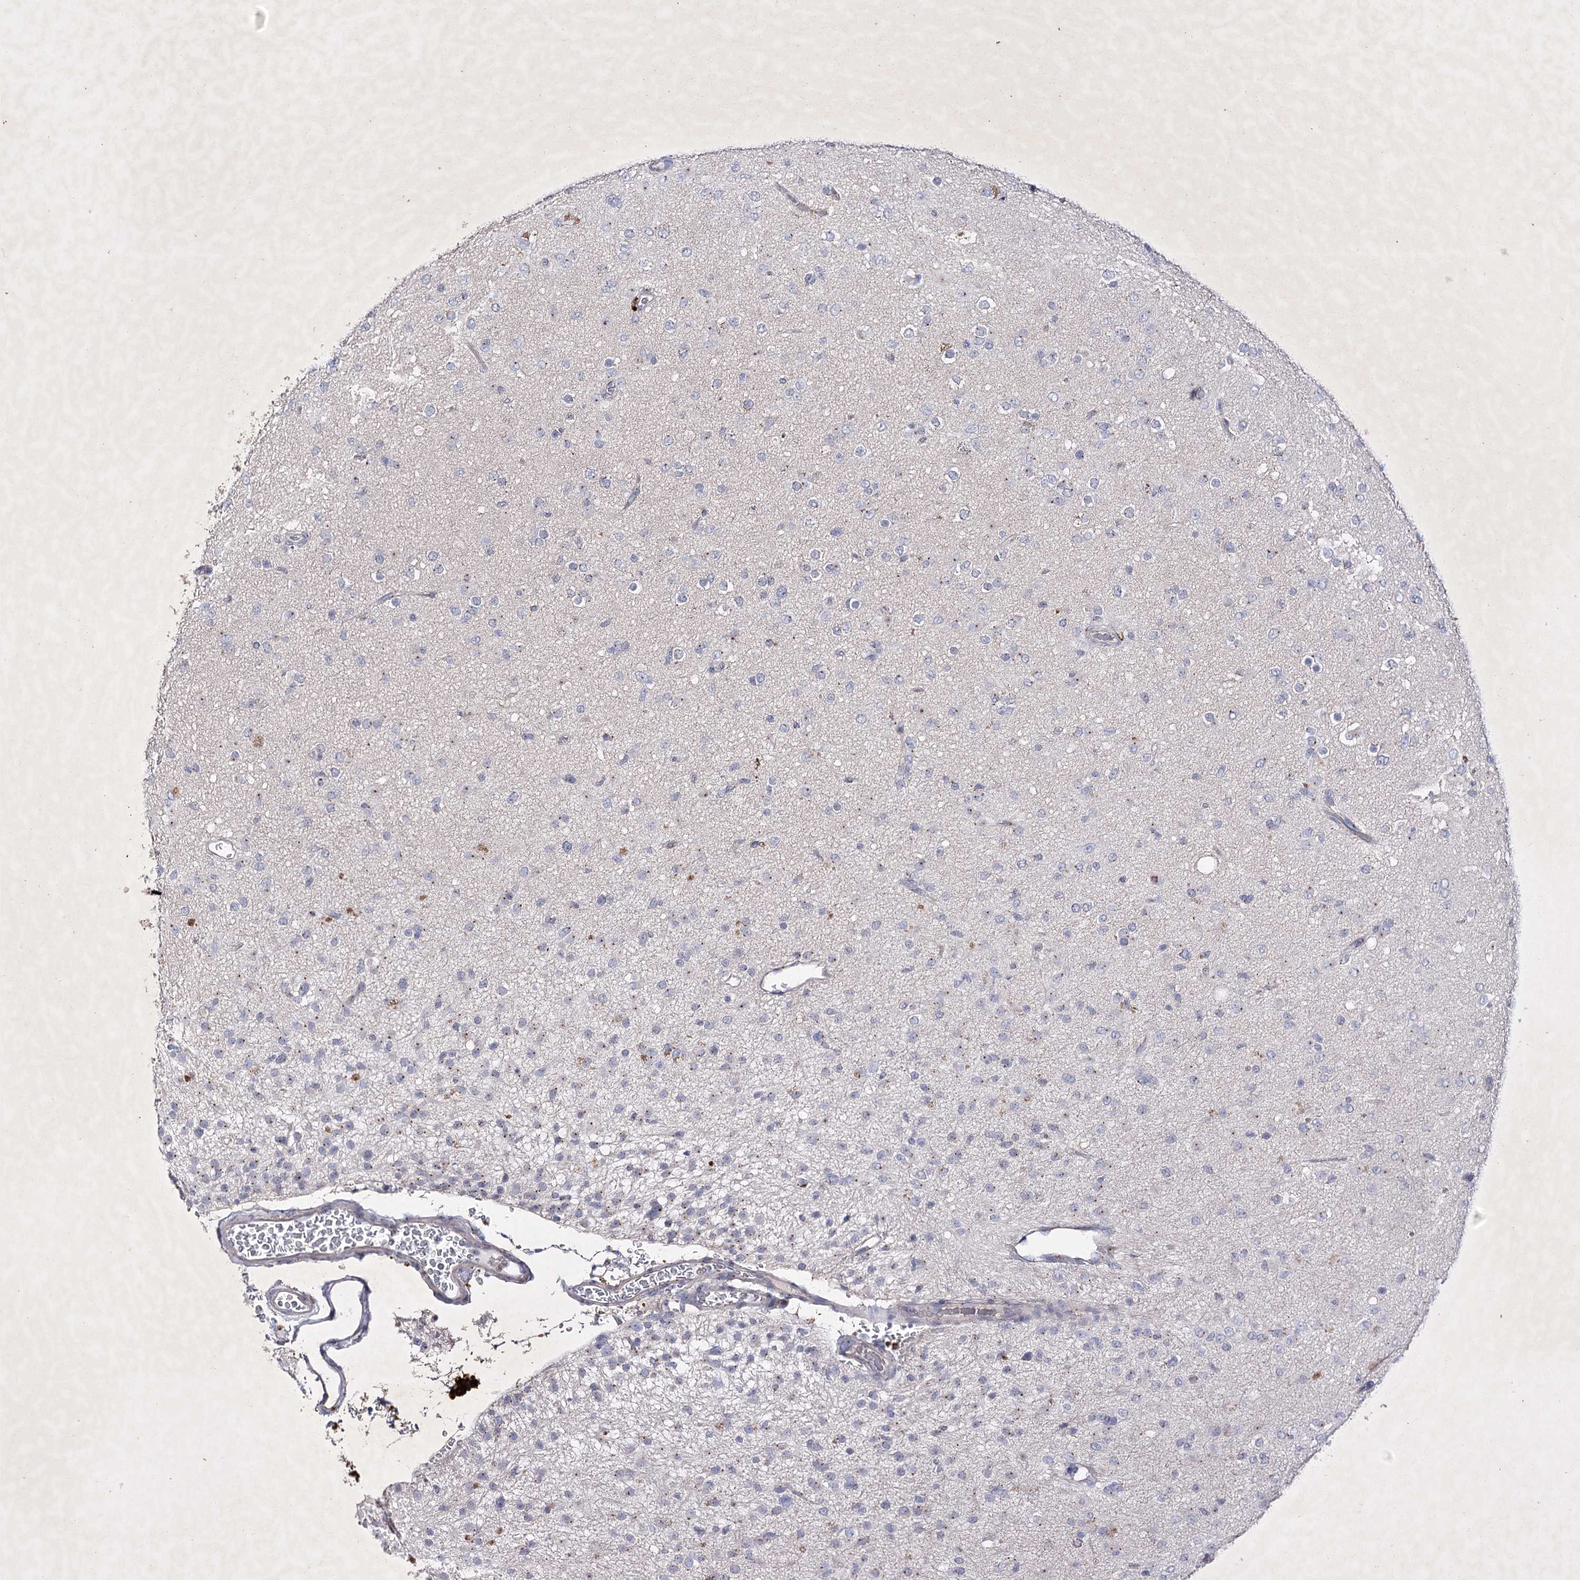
{"staining": {"intensity": "negative", "quantity": "none", "location": "none"}, "tissue": "glioma", "cell_type": "Tumor cells", "image_type": "cancer", "snomed": [{"axis": "morphology", "description": "Glioma, malignant, Low grade"}, {"axis": "topography", "description": "Brain"}], "caption": "This histopathology image is of glioma stained with immunohistochemistry (IHC) to label a protein in brown with the nuclei are counter-stained blue. There is no positivity in tumor cells.", "gene": "COX15", "patient": {"sex": "male", "age": 65}}